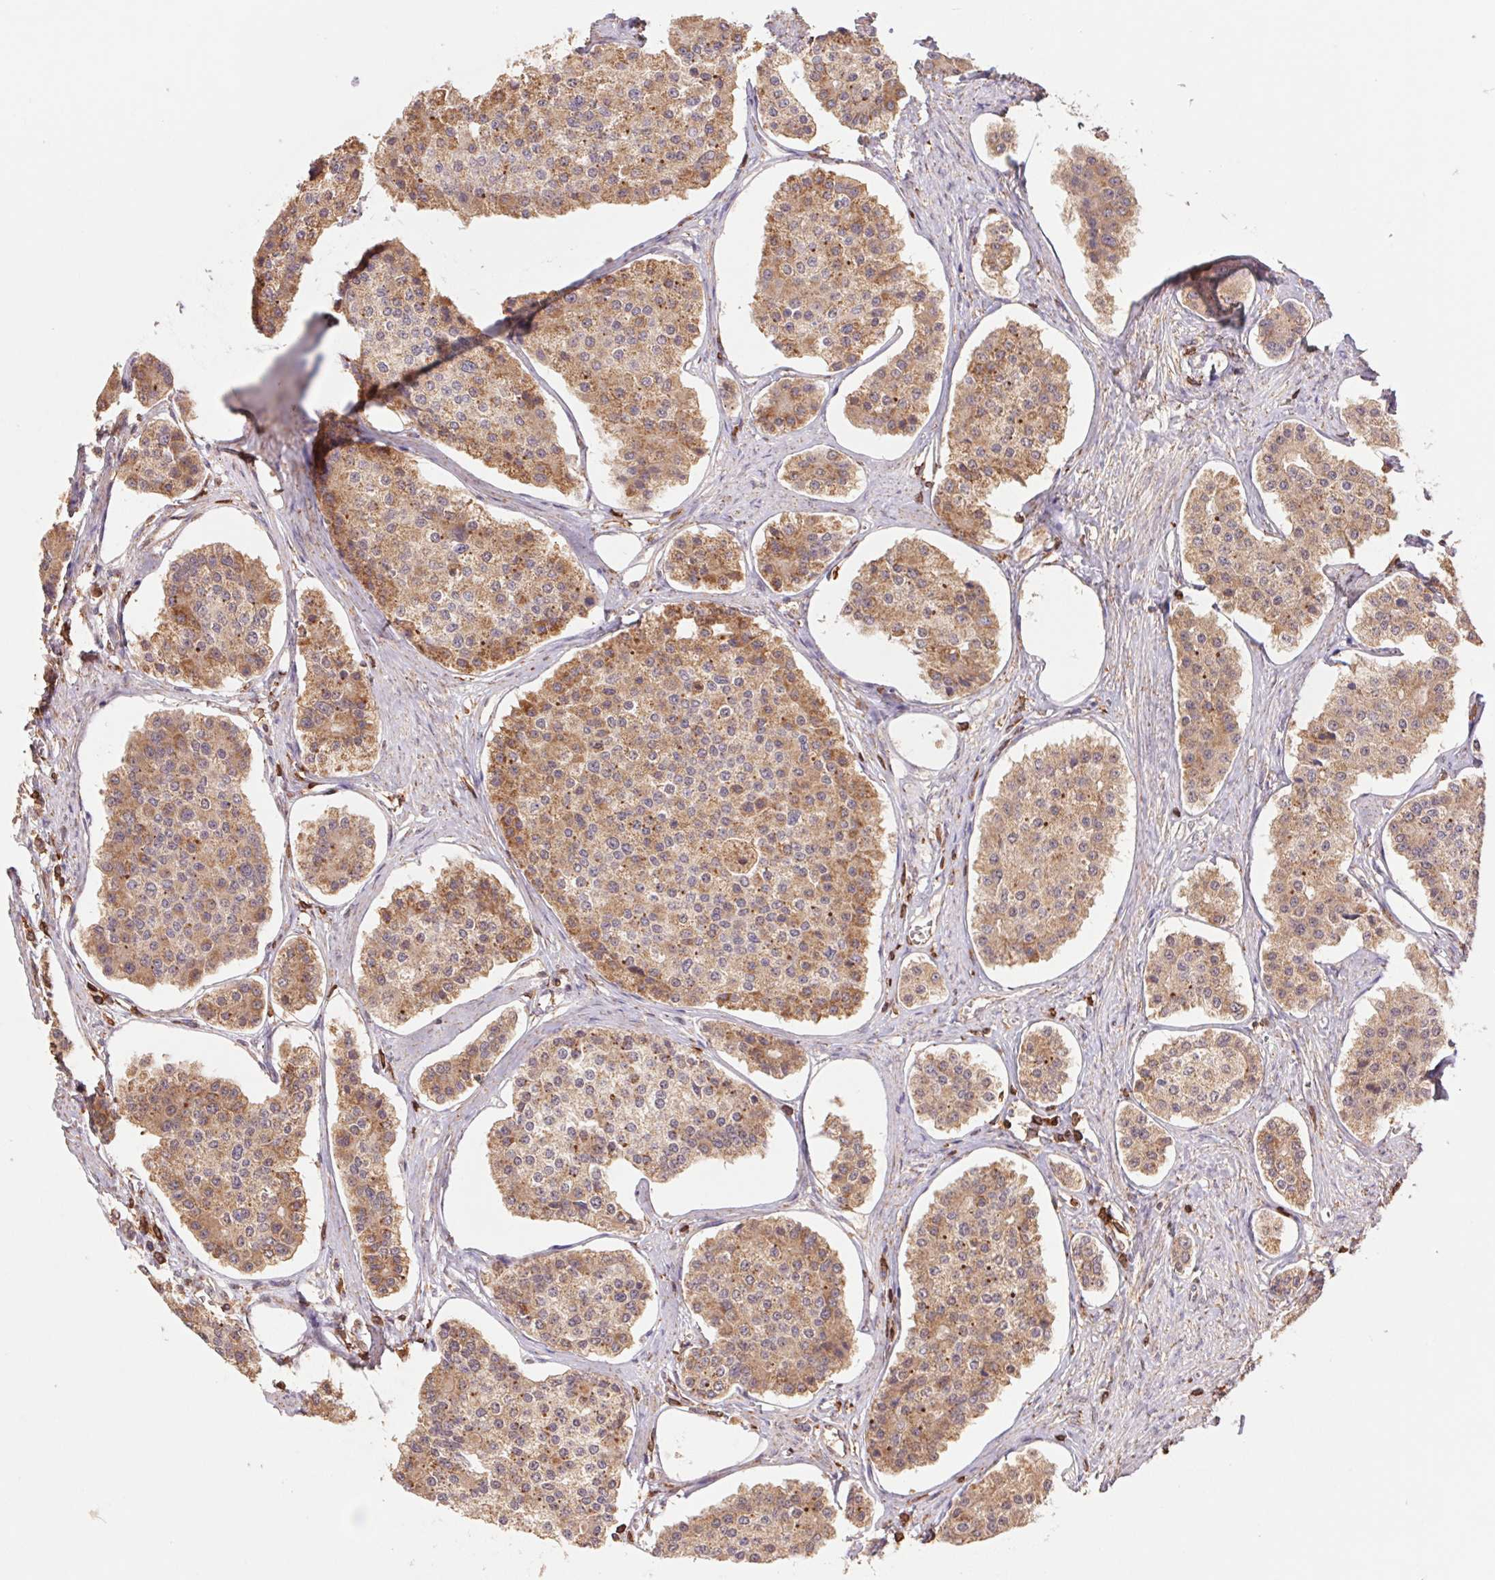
{"staining": {"intensity": "moderate", "quantity": ">75%", "location": "cytoplasmic/membranous"}, "tissue": "carcinoid", "cell_type": "Tumor cells", "image_type": "cancer", "snomed": [{"axis": "morphology", "description": "Carcinoid, malignant, NOS"}, {"axis": "topography", "description": "Small intestine"}], "caption": "Approximately >75% of tumor cells in malignant carcinoid show moderate cytoplasmic/membranous protein positivity as visualized by brown immunohistochemical staining.", "gene": "URM1", "patient": {"sex": "female", "age": 65}}